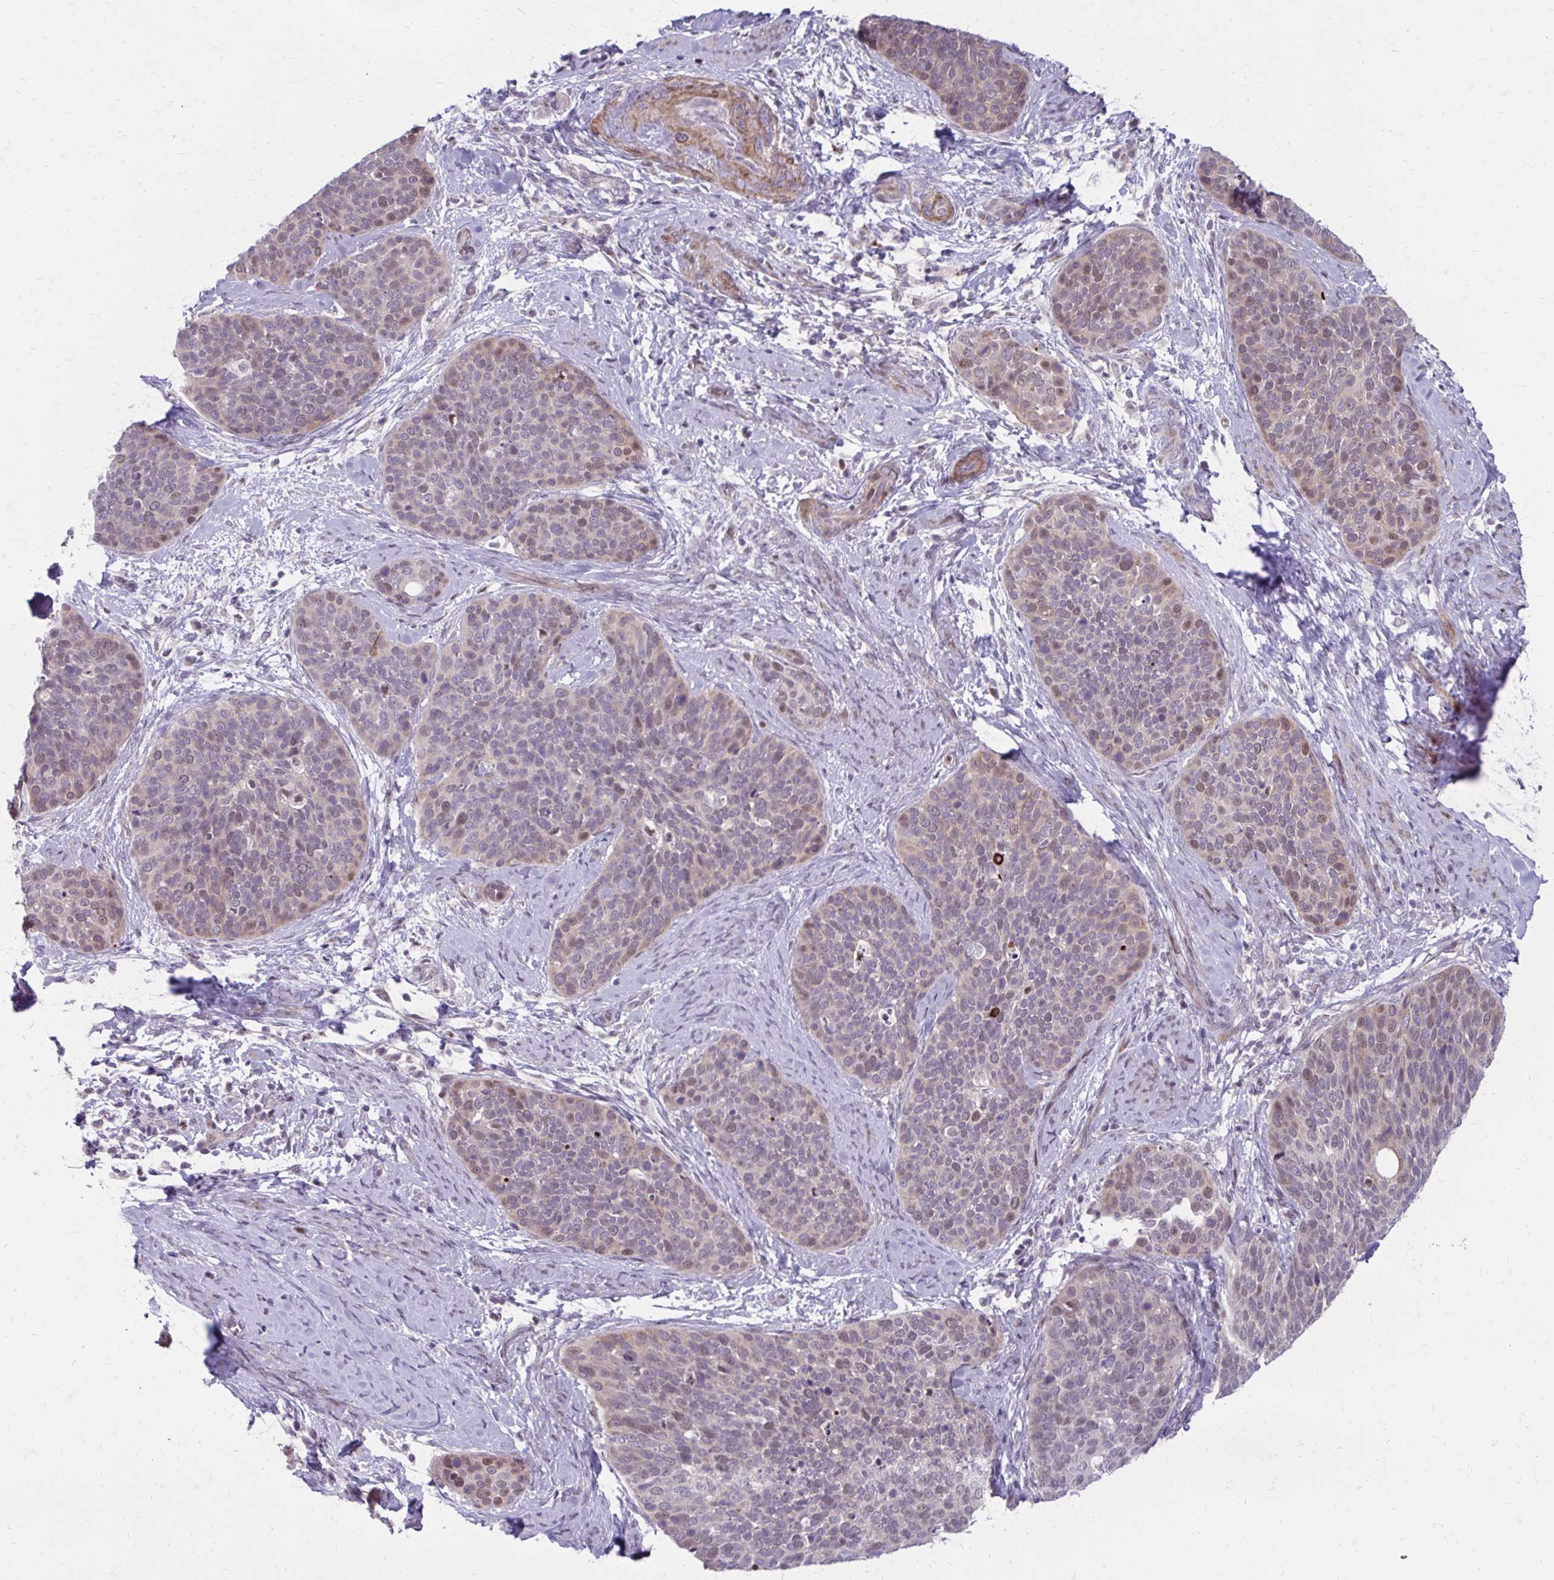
{"staining": {"intensity": "moderate", "quantity": "<25%", "location": "nuclear"}, "tissue": "cervical cancer", "cell_type": "Tumor cells", "image_type": "cancer", "snomed": [{"axis": "morphology", "description": "Squamous cell carcinoma, NOS"}, {"axis": "topography", "description": "Cervix"}], "caption": "A low amount of moderate nuclear positivity is present in approximately <25% of tumor cells in squamous cell carcinoma (cervical) tissue.", "gene": "ANKRD30B", "patient": {"sex": "female", "age": 69}}